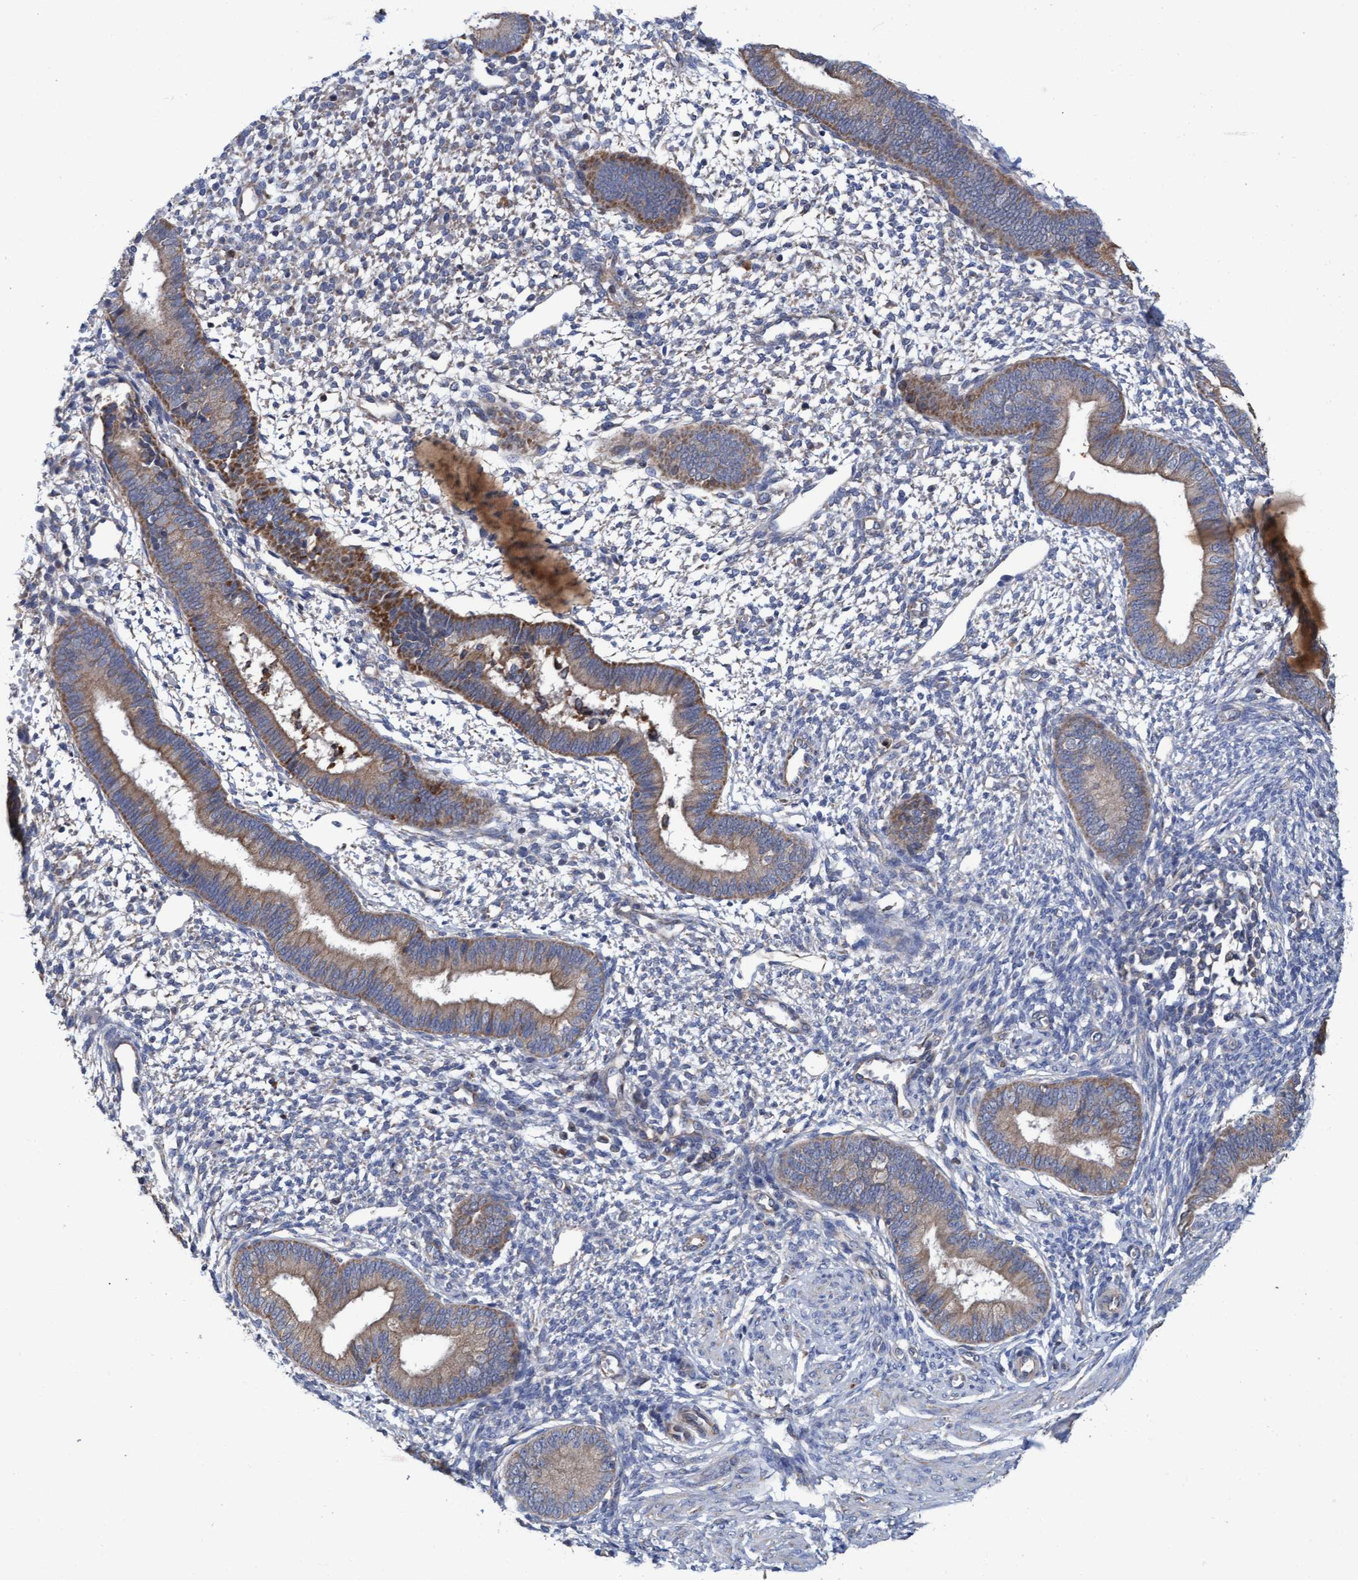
{"staining": {"intensity": "negative", "quantity": "none", "location": "none"}, "tissue": "endometrium", "cell_type": "Cells in endometrial stroma", "image_type": "normal", "snomed": [{"axis": "morphology", "description": "Normal tissue, NOS"}, {"axis": "topography", "description": "Endometrium"}], "caption": "Protein analysis of unremarkable endometrium reveals no significant positivity in cells in endometrial stroma.", "gene": "MRPL38", "patient": {"sex": "female", "age": 45}}